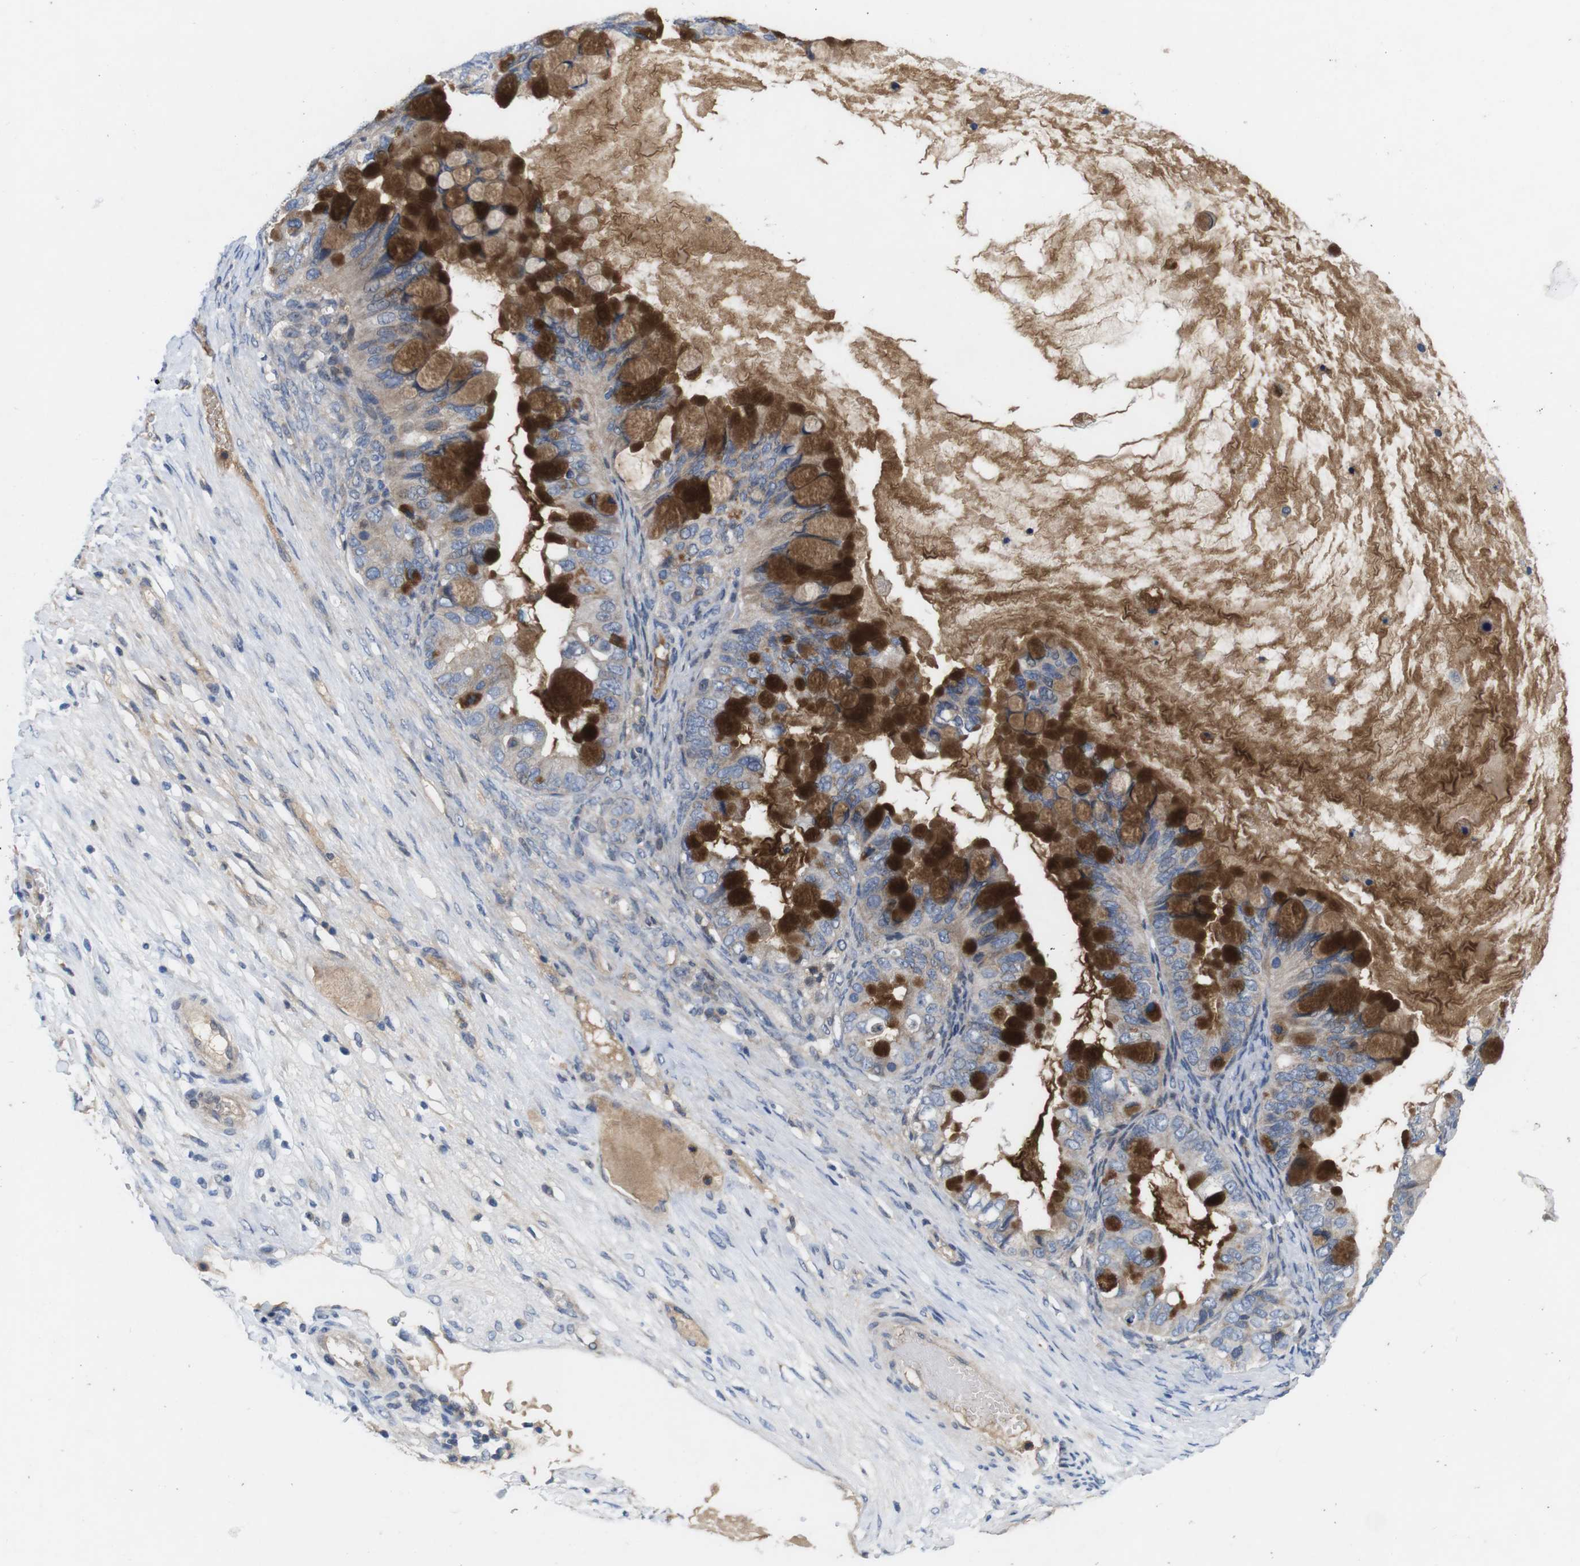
{"staining": {"intensity": "strong", "quantity": "25%-75%", "location": "cytoplasmic/membranous"}, "tissue": "ovarian cancer", "cell_type": "Tumor cells", "image_type": "cancer", "snomed": [{"axis": "morphology", "description": "Cystadenocarcinoma, mucinous, NOS"}, {"axis": "topography", "description": "Ovary"}], "caption": "This micrograph reveals IHC staining of human ovarian cancer (mucinous cystadenocarcinoma), with high strong cytoplasmic/membranous positivity in approximately 25%-75% of tumor cells.", "gene": "C1RL", "patient": {"sex": "female", "age": 80}}